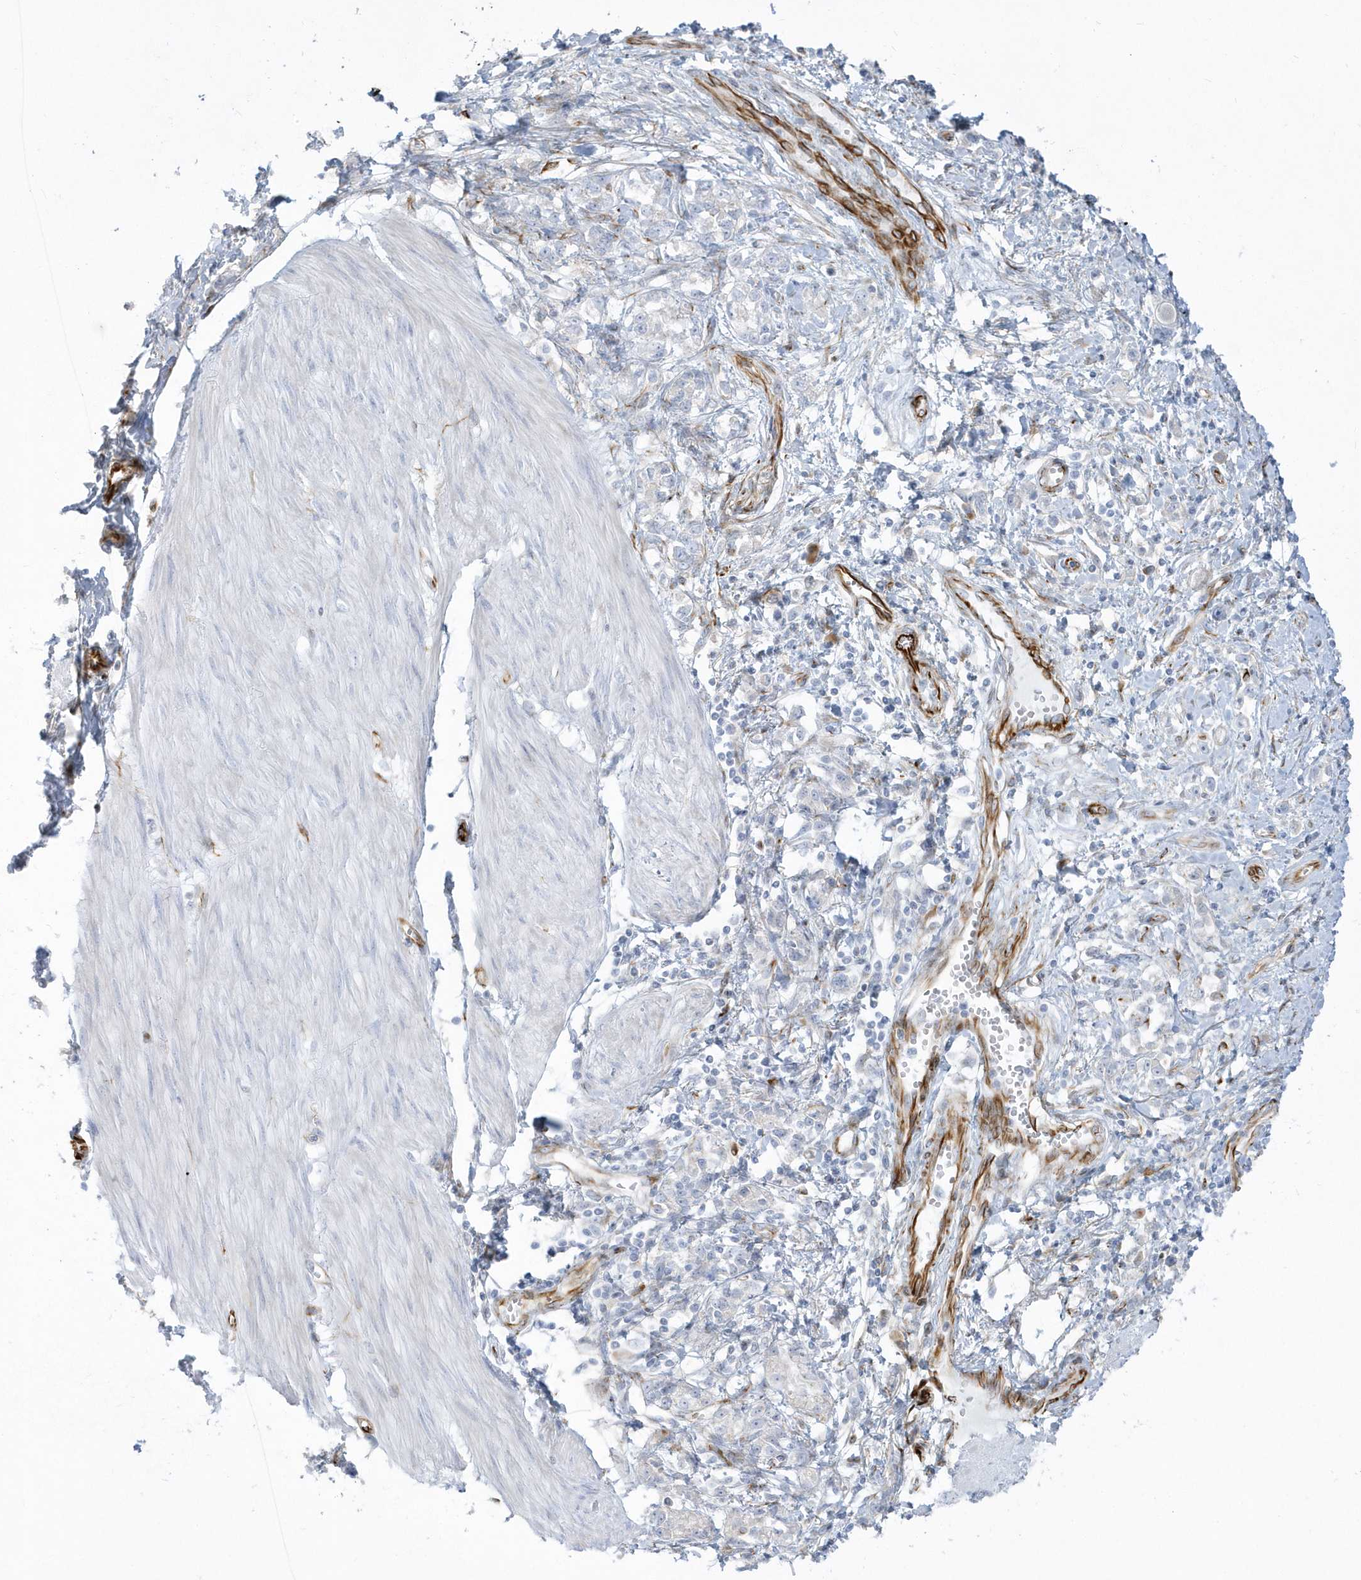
{"staining": {"intensity": "negative", "quantity": "none", "location": "none"}, "tissue": "stomach cancer", "cell_type": "Tumor cells", "image_type": "cancer", "snomed": [{"axis": "morphology", "description": "Adenocarcinoma, NOS"}, {"axis": "topography", "description": "Stomach"}], "caption": "This is an immunohistochemistry (IHC) photomicrograph of stomach adenocarcinoma. There is no positivity in tumor cells.", "gene": "PPIL6", "patient": {"sex": "female", "age": 76}}